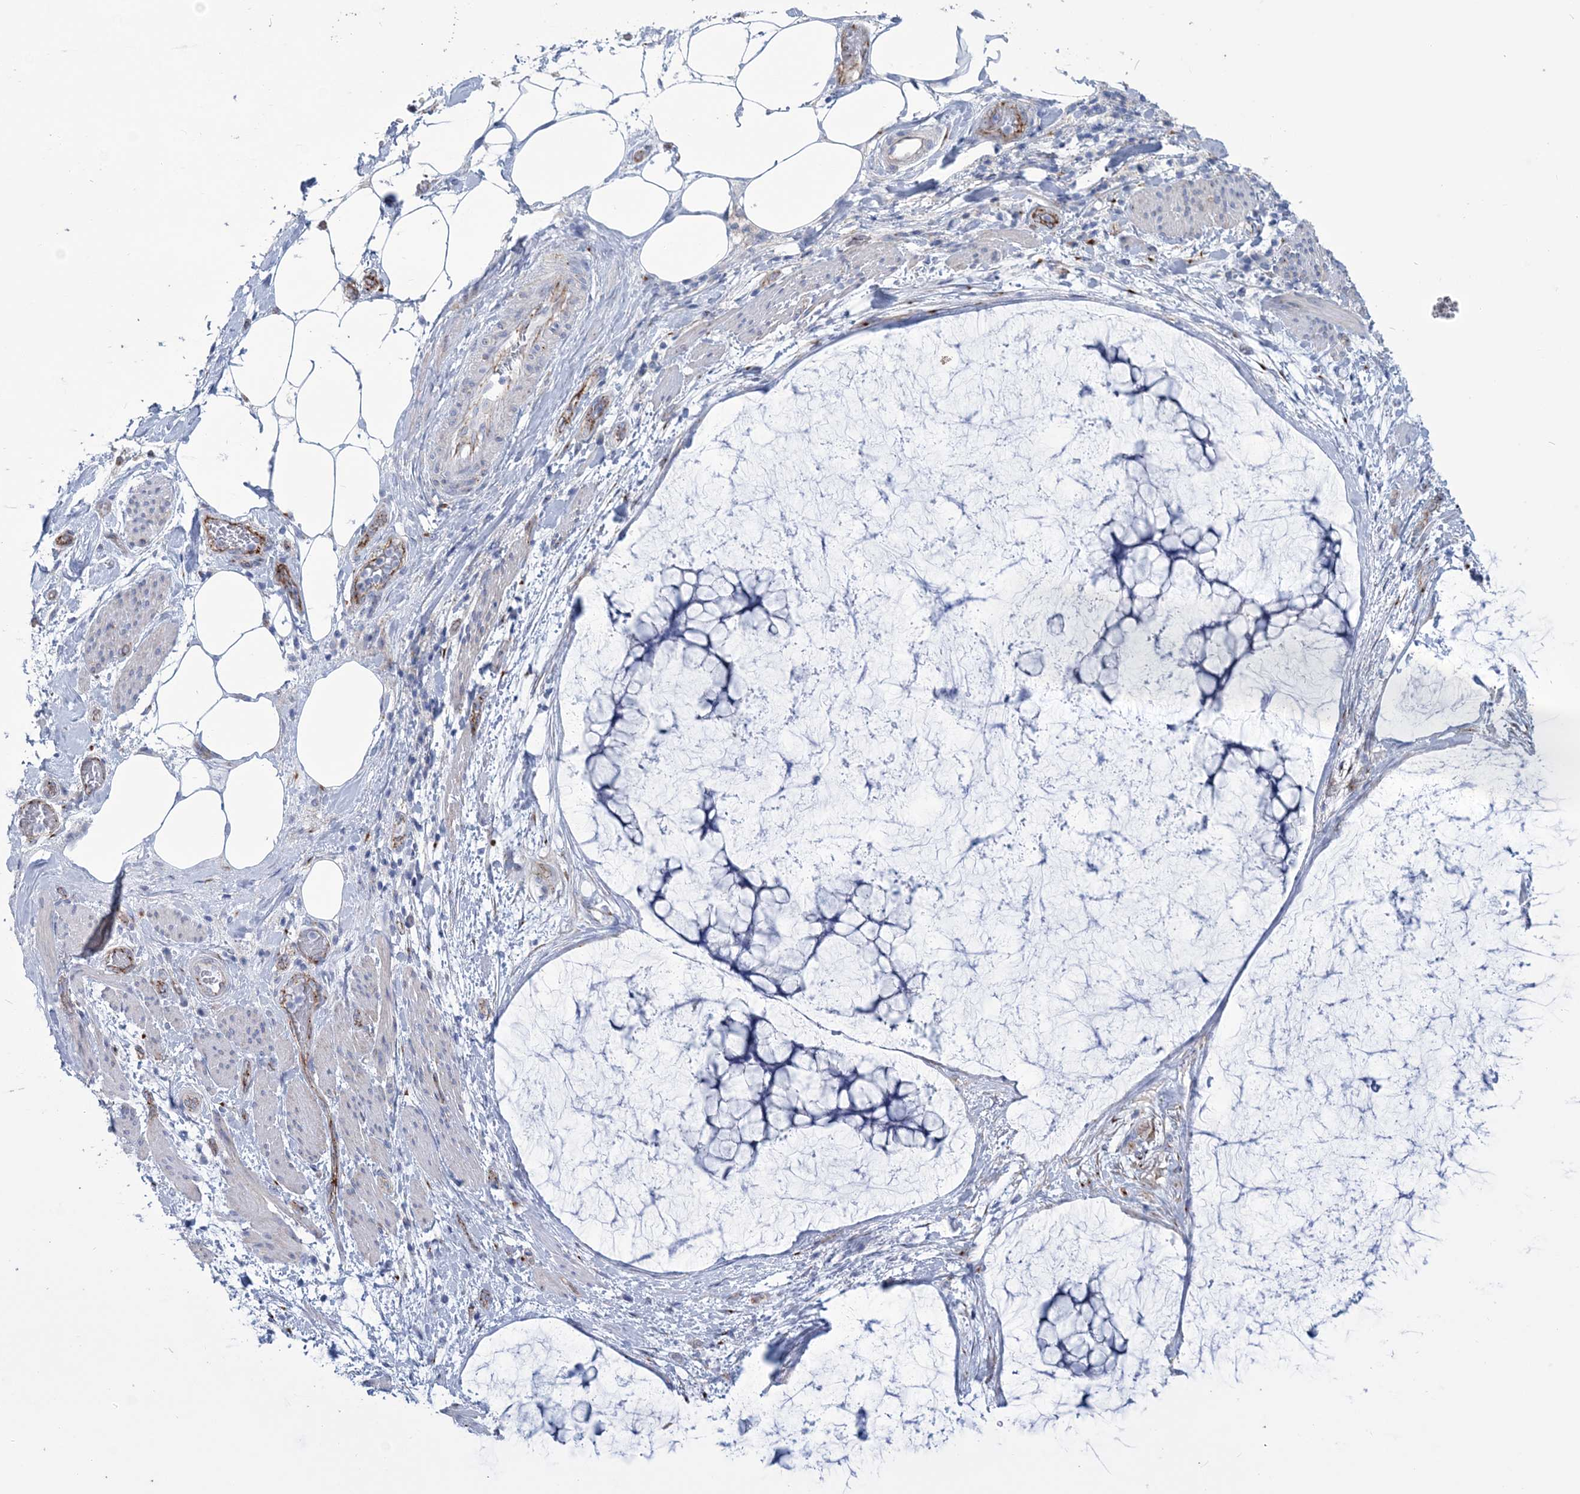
{"staining": {"intensity": "negative", "quantity": "none", "location": "none"}, "tissue": "ovarian cancer", "cell_type": "Tumor cells", "image_type": "cancer", "snomed": [{"axis": "morphology", "description": "Cystadenocarcinoma, mucinous, NOS"}, {"axis": "topography", "description": "Ovary"}], "caption": "This micrograph is of ovarian cancer (mucinous cystadenocarcinoma) stained with IHC to label a protein in brown with the nuclei are counter-stained blue. There is no positivity in tumor cells.", "gene": "RAB11FIP5", "patient": {"sex": "female", "age": 42}}